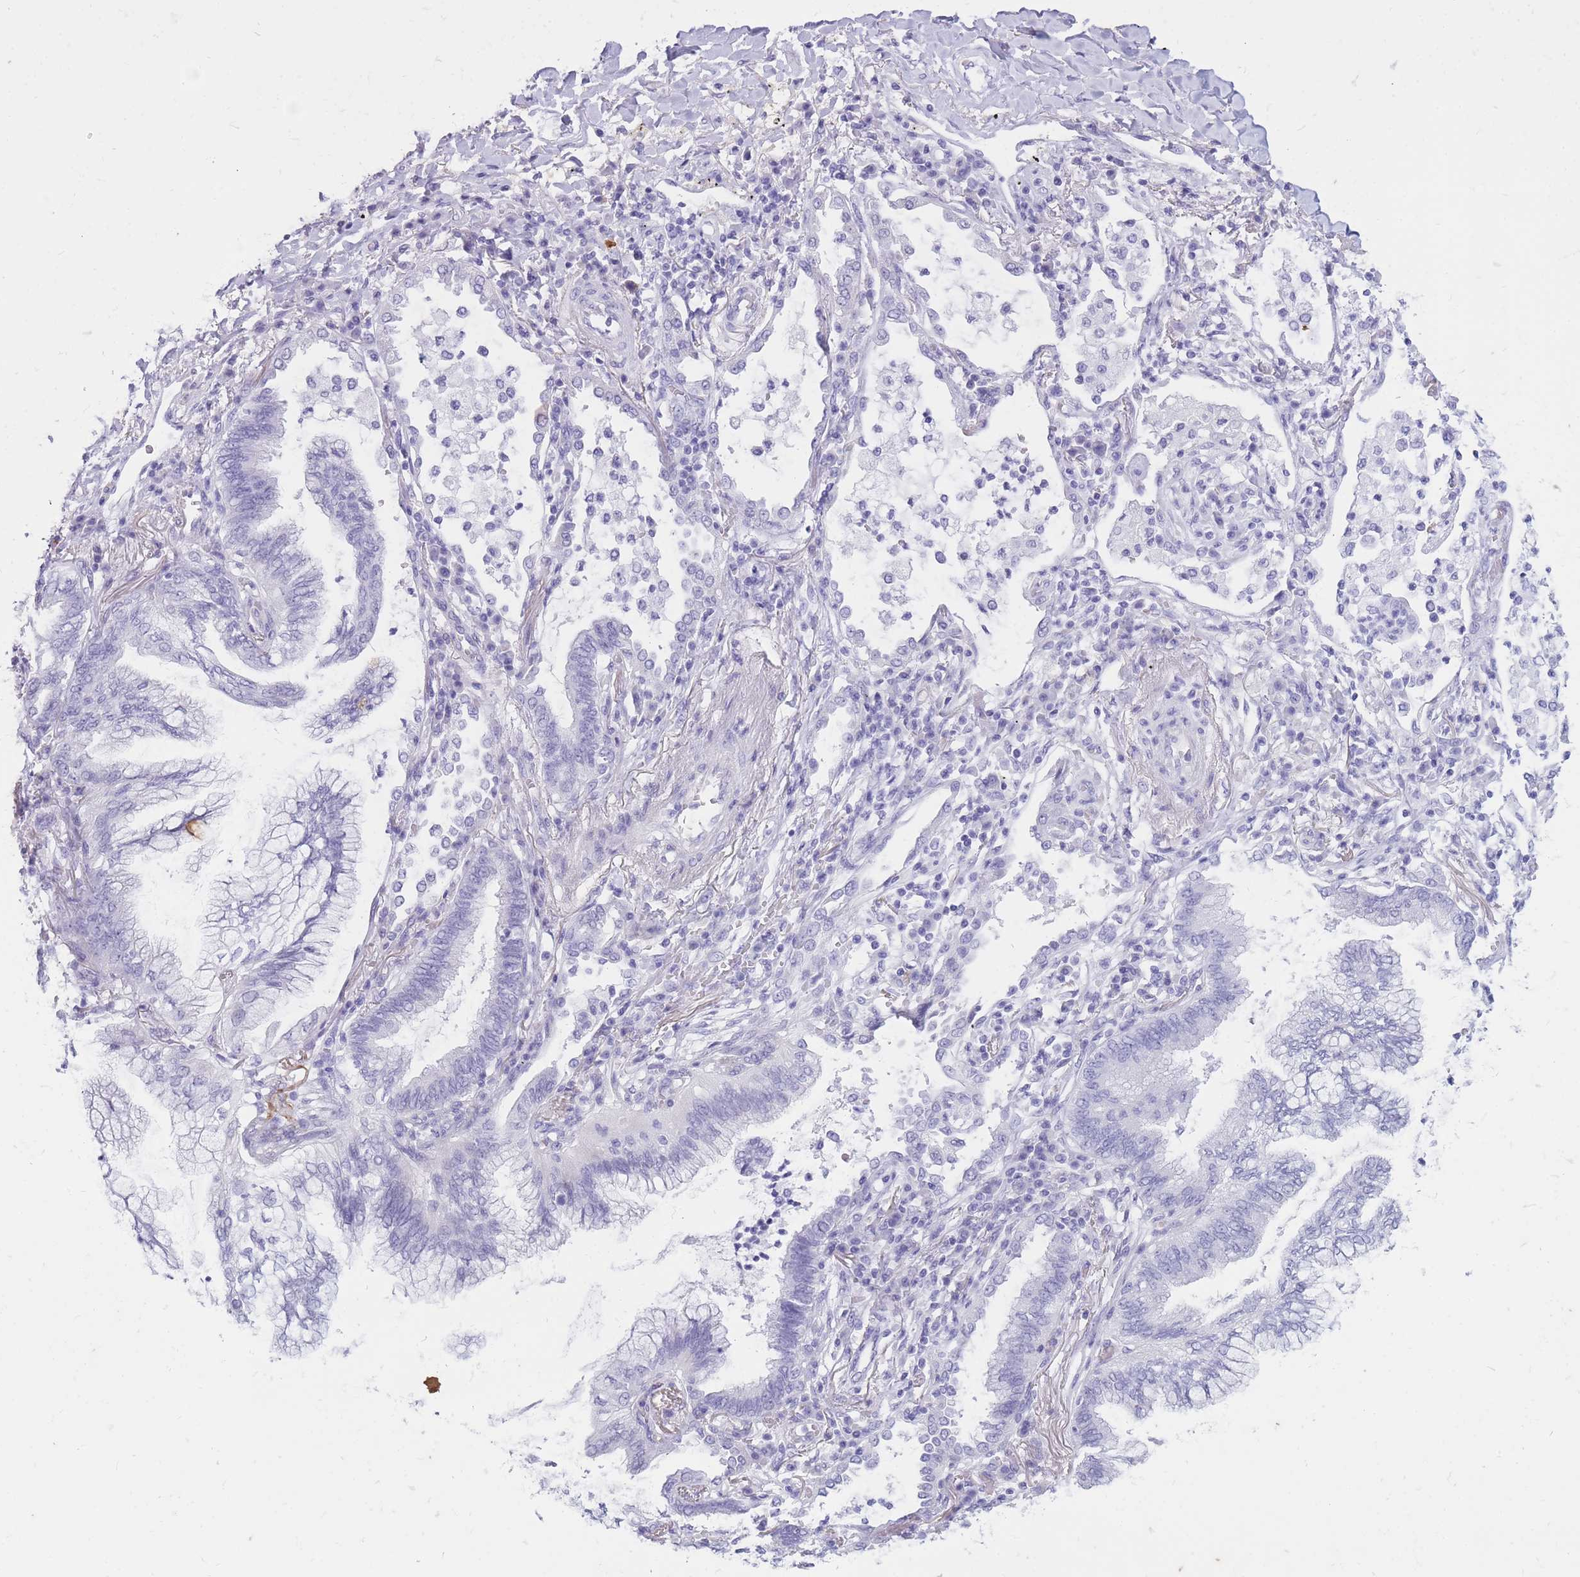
{"staining": {"intensity": "negative", "quantity": "none", "location": "none"}, "tissue": "lung cancer", "cell_type": "Tumor cells", "image_type": "cancer", "snomed": [{"axis": "morphology", "description": "Adenocarcinoma, NOS"}, {"axis": "topography", "description": "Lung"}], "caption": "A high-resolution micrograph shows immunohistochemistry (IHC) staining of lung cancer (adenocarcinoma), which exhibits no significant staining in tumor cells.", "gene": "CYP21A2", "patient": {"sex": "female", "age": 70}}